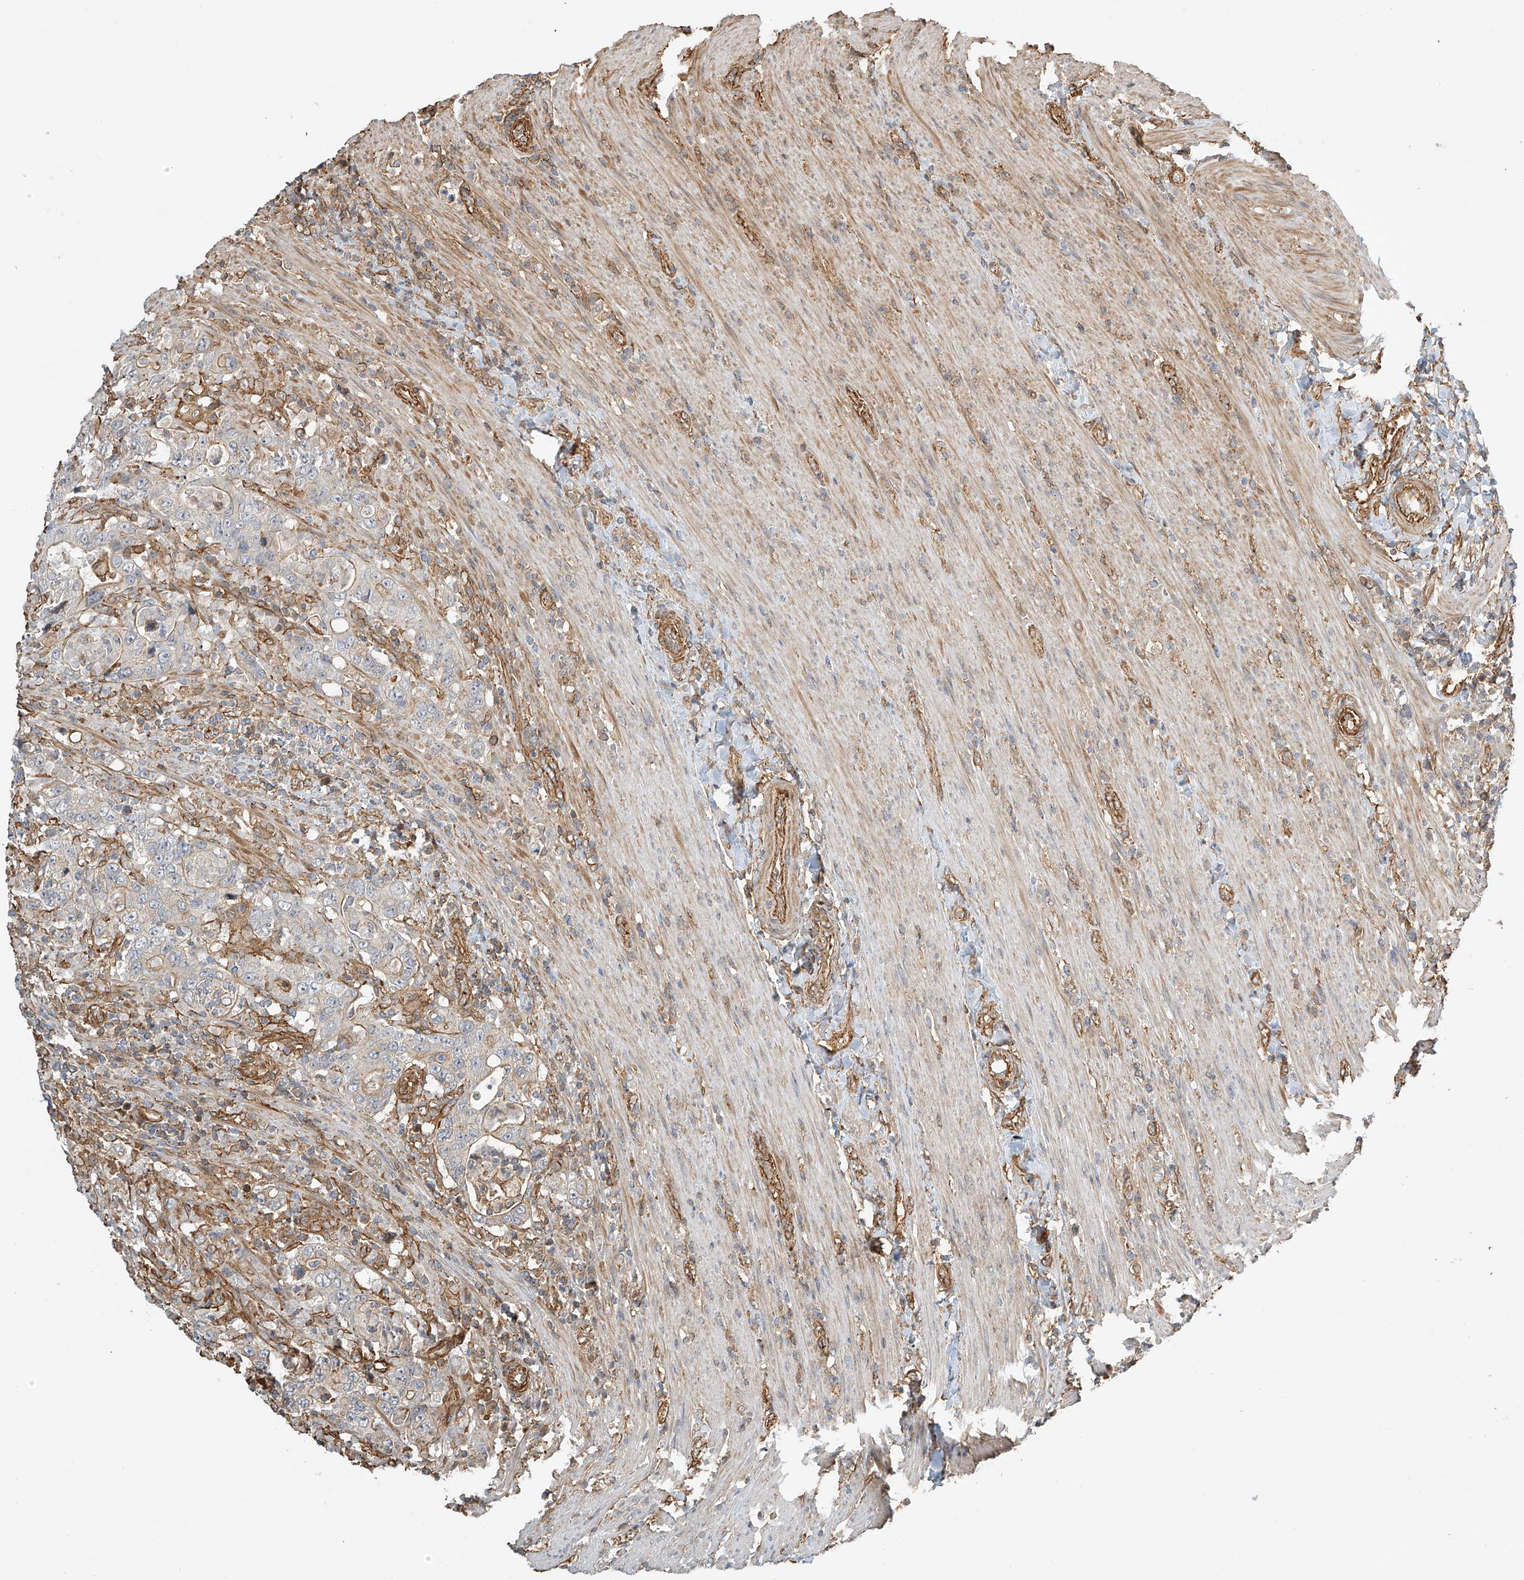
{"staining": {"intensity": "moderate", "quantity": "<25%", "location": "cytoplasmic/membranous"}, "tissue": "colorectal cancer", "cell_type": "Tumor cells", "image_type": "cancer", "snomed": [{"axis": "morphology", "description": "Adenocarcinoma, NOS"}, {"axis": "topography", "description": "Colon"}], "caption": "Colorectal cancer (adenocarcinoma) was stained to show a protein in brown. There is low levels of moderate cytoplasmic/membranous expression in about <25% of tumor cells.", "gene": "CSMD3", "patient": {"sex": "female", "age": 75}}